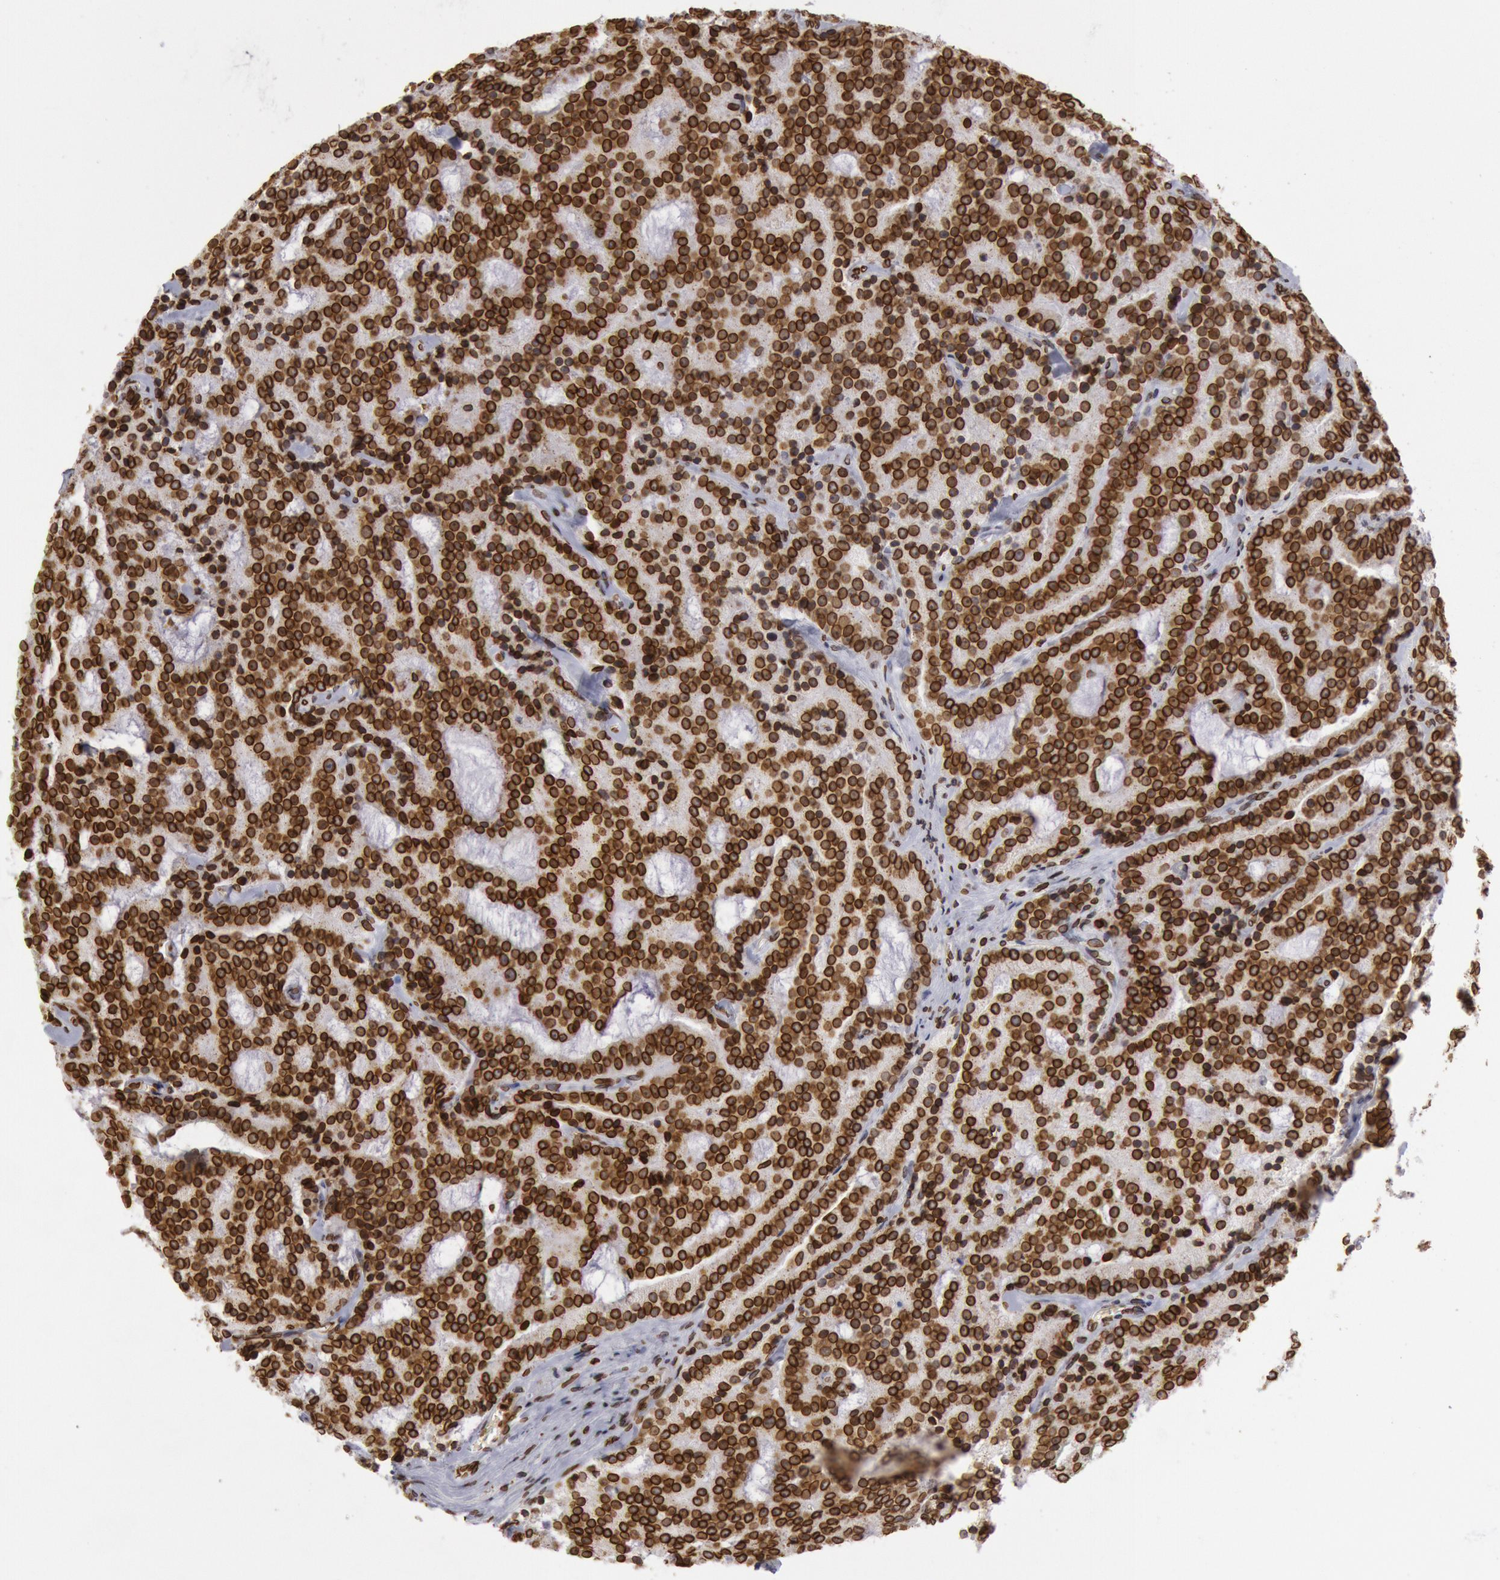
{"staining": {"intensity": "strong", "quantity": ">75%", "location": "nuclear"}, "tissue": "prostate cancer", "cell_type": "Tumor cells", "image_type": "cancer", "snomed": [{"axis": "morphology", "description": "Adenocarcinoma, Medium grade"}, {"axis": "topography", "description": "Prostate"}], "caption": "Immunohistochemistry (IHC) of human prostate medium-grade adenocarcinoma demonstrates high levels of strong nuclear positivity in approximately >75% of tumor cells.", "gene": "SUN2", "patient": {"sex": "male", "age": 65}}